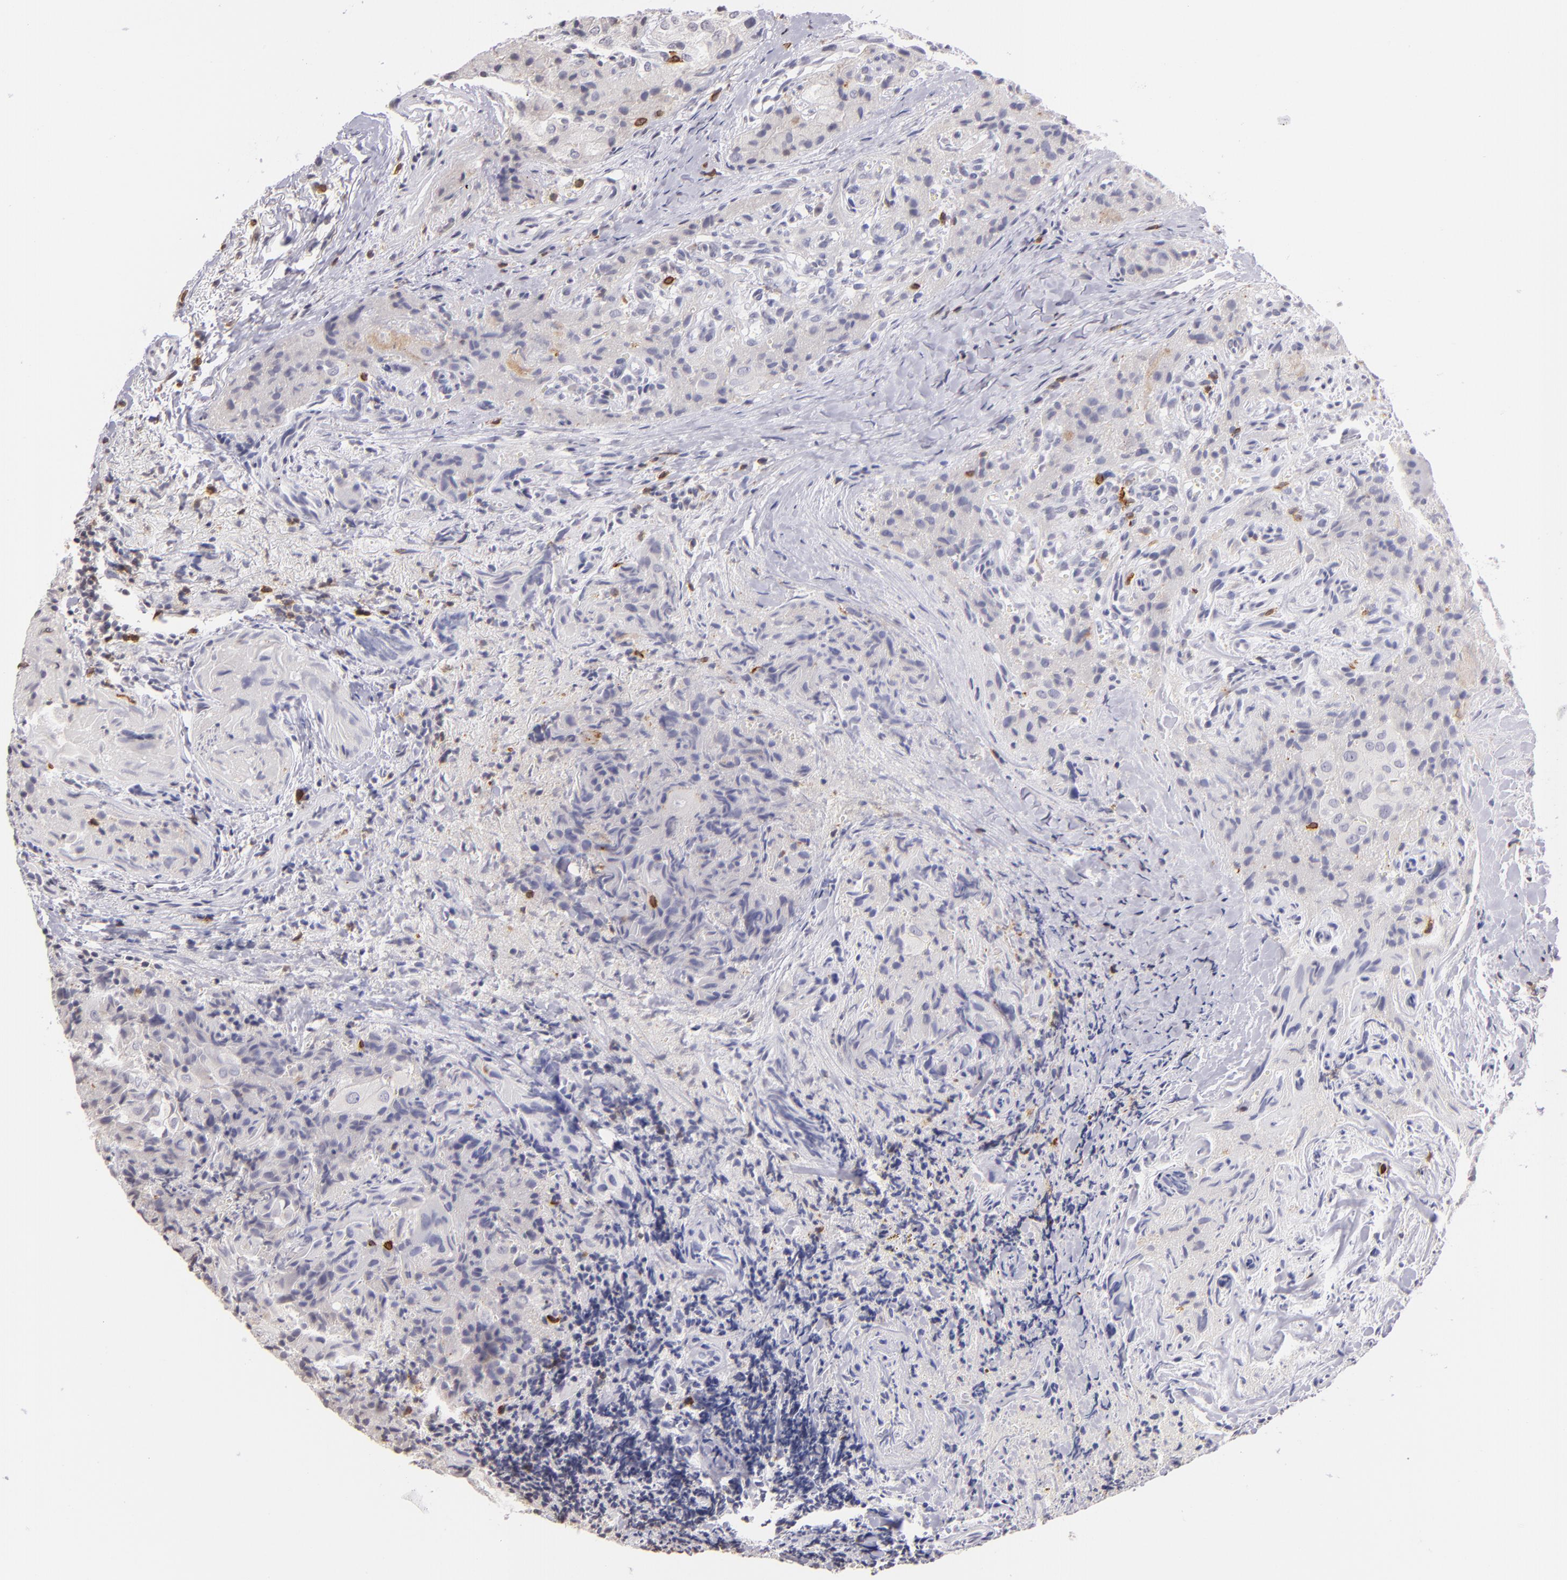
{"staining": {"intensity": "negative", "quantity": "none", "location": "none"}, "tissue": "thyroid cancer", "cell_type": "Tumor cells", "image_type": "cancer", "snomed": [{"axis": "morphology", "description": "Papillary adenocarcinoma, NOS"}, {"axis": "topography", "description": "Thyroid gland"}], "caption": "Immunohistochemistry (IHC) image of neoplastic tissue: human papillary adenocarcinoma (thyroid) stained with DAB demonstrates no significant protein staining in tumor cells.", "gene": "IL2RA", "patient": {"sex": "female", "age": 71}}